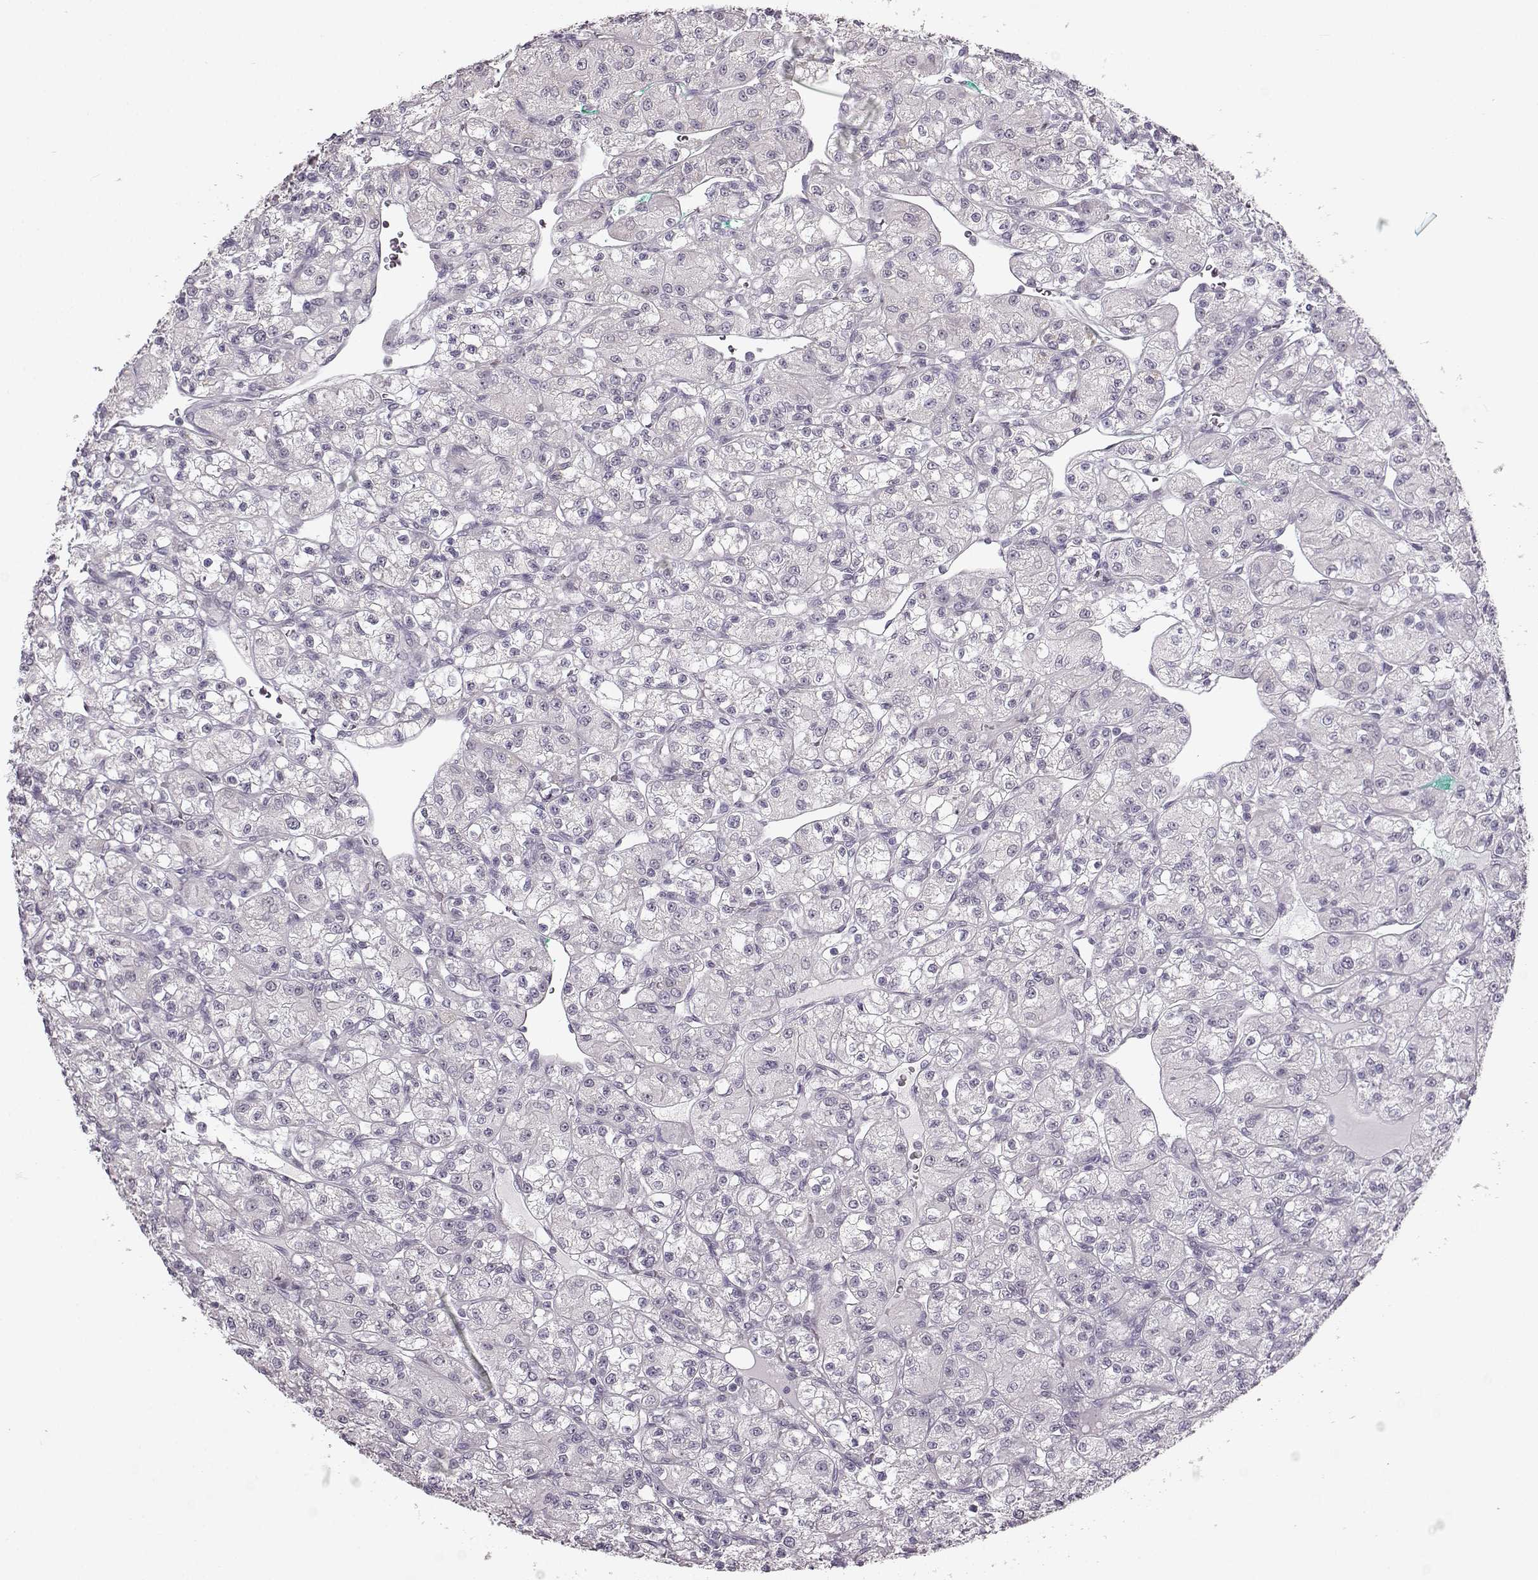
{"staining": {"intensity": "negative", "quantity": "none", "location": "none"}, "tissue": "renal cancer", "cell_type": "Tumor cells", "image_type": "cancer", "snomed": [{"axis": "morphology", "description": "Adenocarcinoma, NOS"}, {"axis": "topography", "description": "Kidney"}], "caption": "DAB immunohistochemical staining of human renal cancer reveals no significant staining in tumor cells.", "gene": "MAP6D1", "patient": {"sex": "female", "age": 70}}